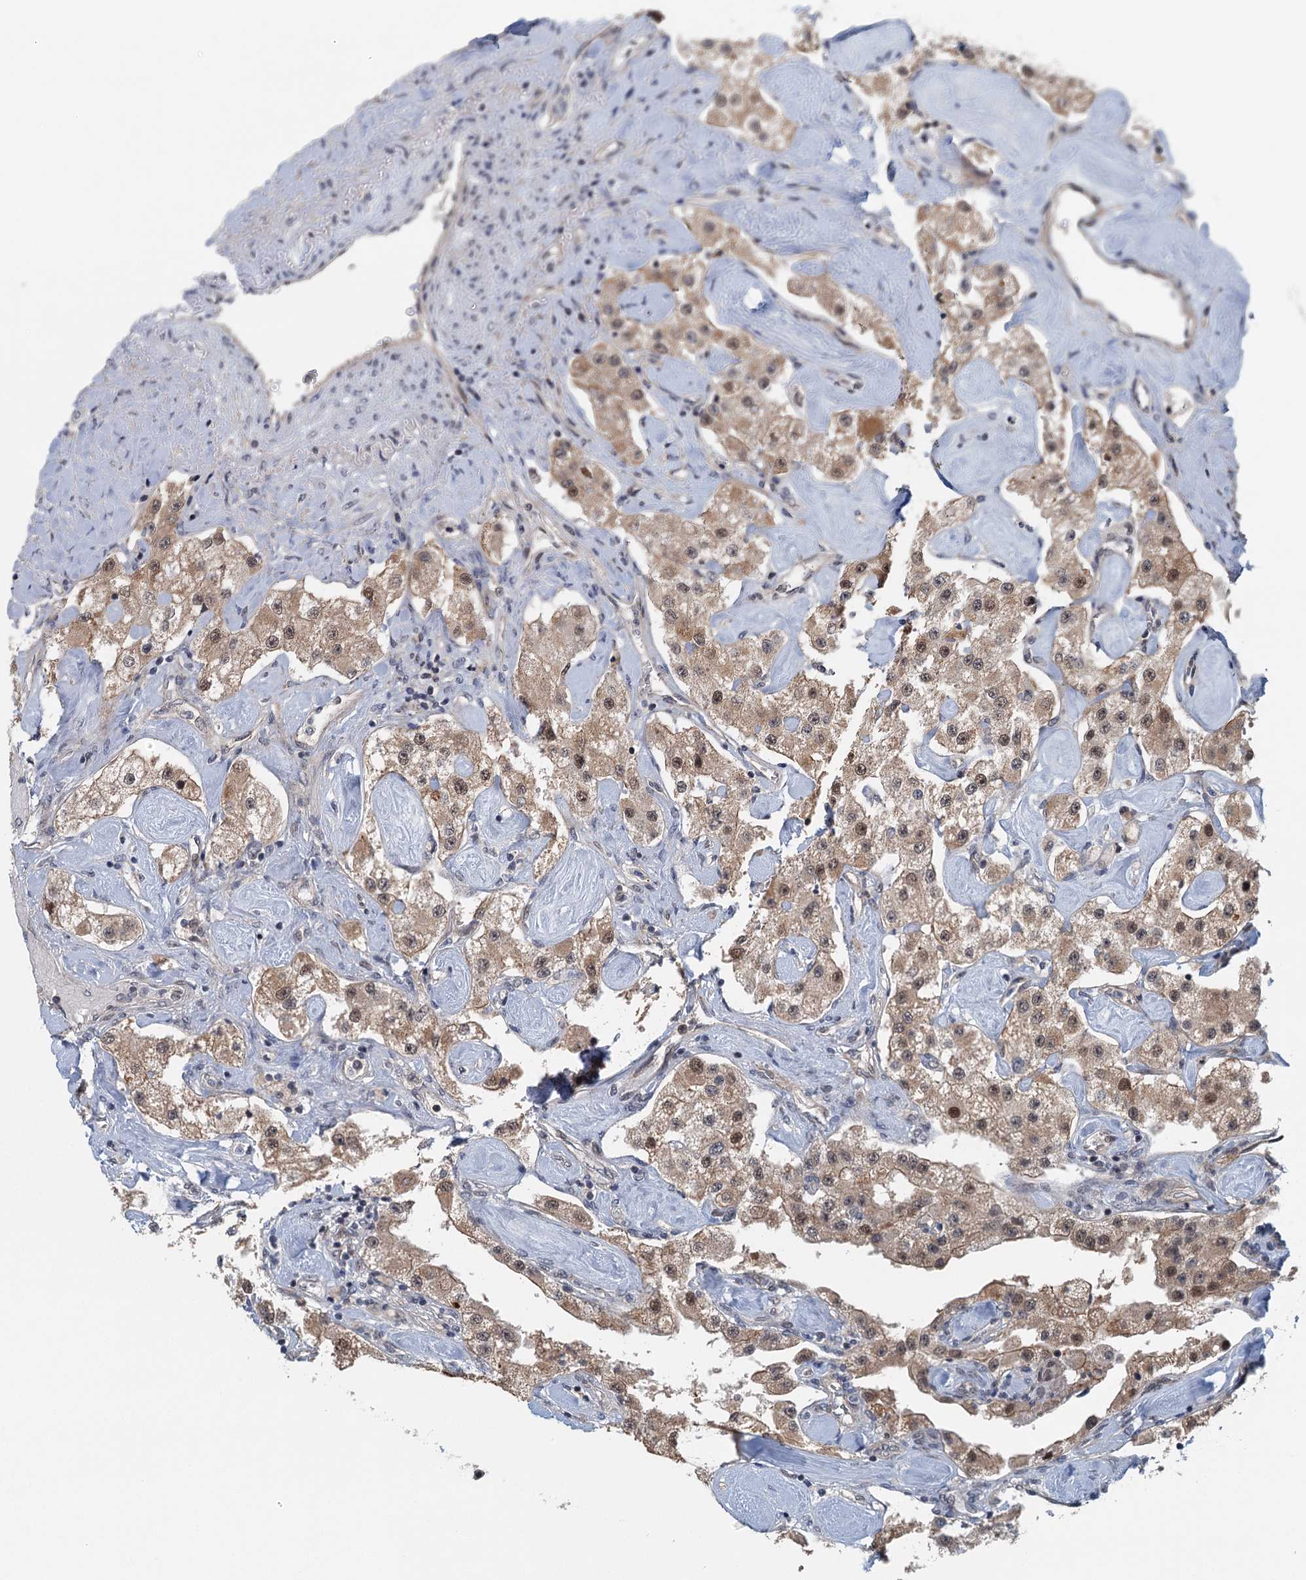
{"staining": {"intensity": "moderate", "quantity": ">75%", "location": "cytoplasmic/membranous,nuclear"}, "tissue": "carcinoid", "cell_type": "Tumor cells", "image_type": "cancer", "snomed": [{"axis": "morphology", "description": "Carcinoid, malignant, NOS"}, {"axis": "topography", "description": "Pancreas"}], "caption": "A high-resolution image shows IHC staining of carcinoid, which exhibits moderate cytoplasmic/membranous and nuclear positivity in about >75% of tumor cells.", "gene": "TAS2R42", "patient": {"sex": "male", "age": 41}}